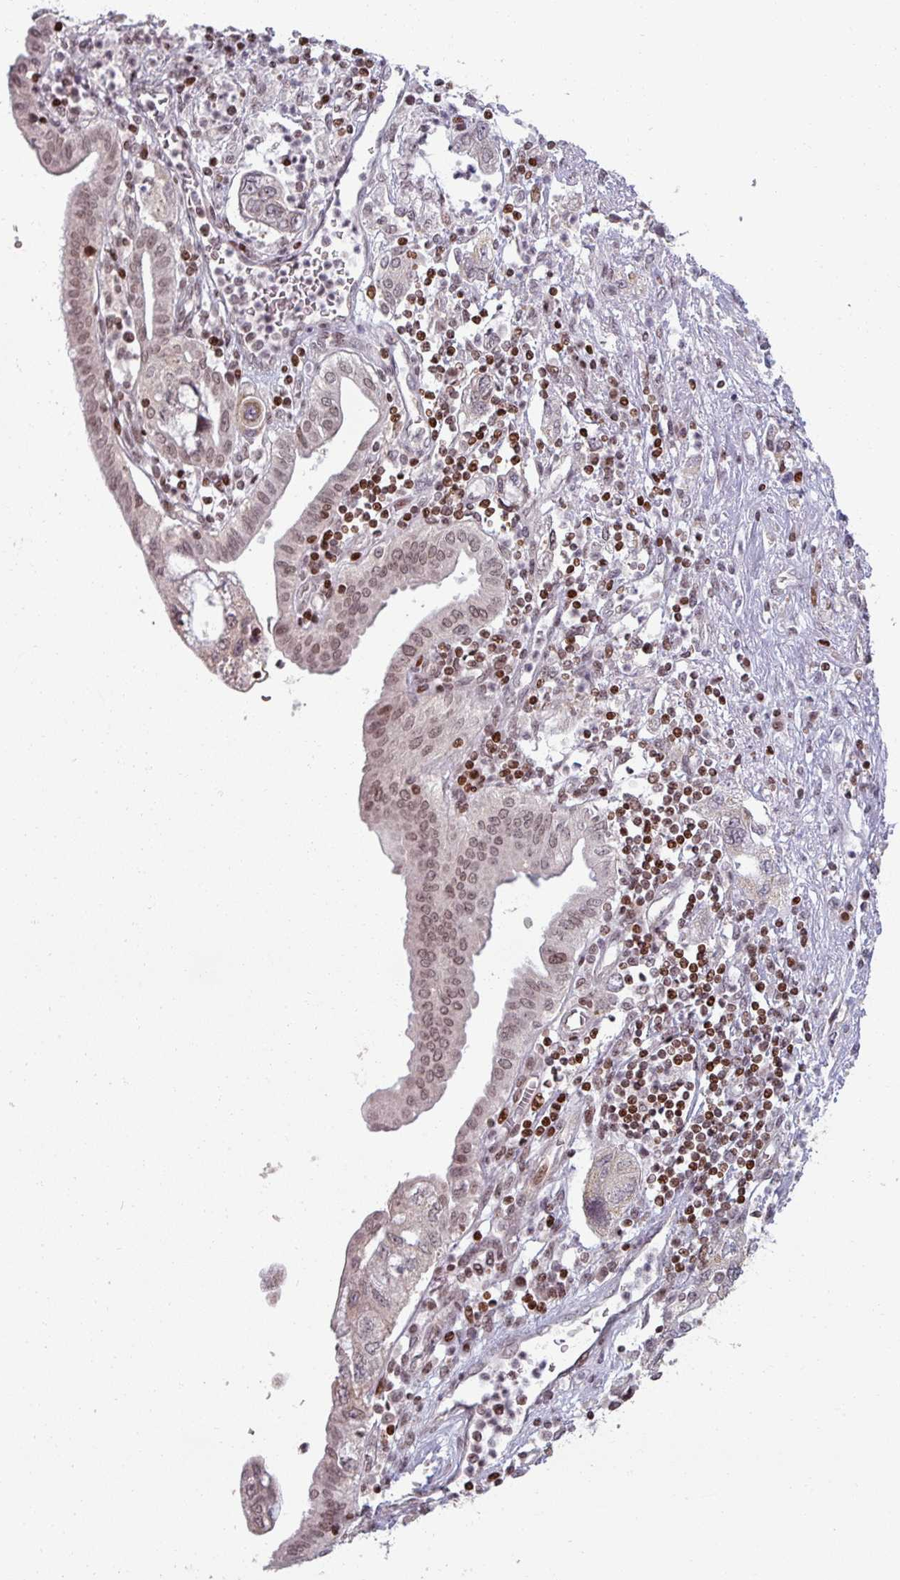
{"staining": {"intensity": "moderate", "quantity": ">75%", "location": "nuclear"}, "tissue": "pancreatic cancer", "cell_type": "Tumor cells", "image_type": "cancer", "snomed": [{"axis": "morphology", "description": "Adenocarcinoma, NOS"}, {"axis": "topography", "description": "Pancreas"}], "caption": "A photomicrograph of pancreatic cancer (adenocarcinoma) stained for a protein demonstrates moderate nuclear brown staining in tumor cells.", "gene": "NCOR1", "patient": {"sex": "female", "age": 73}}